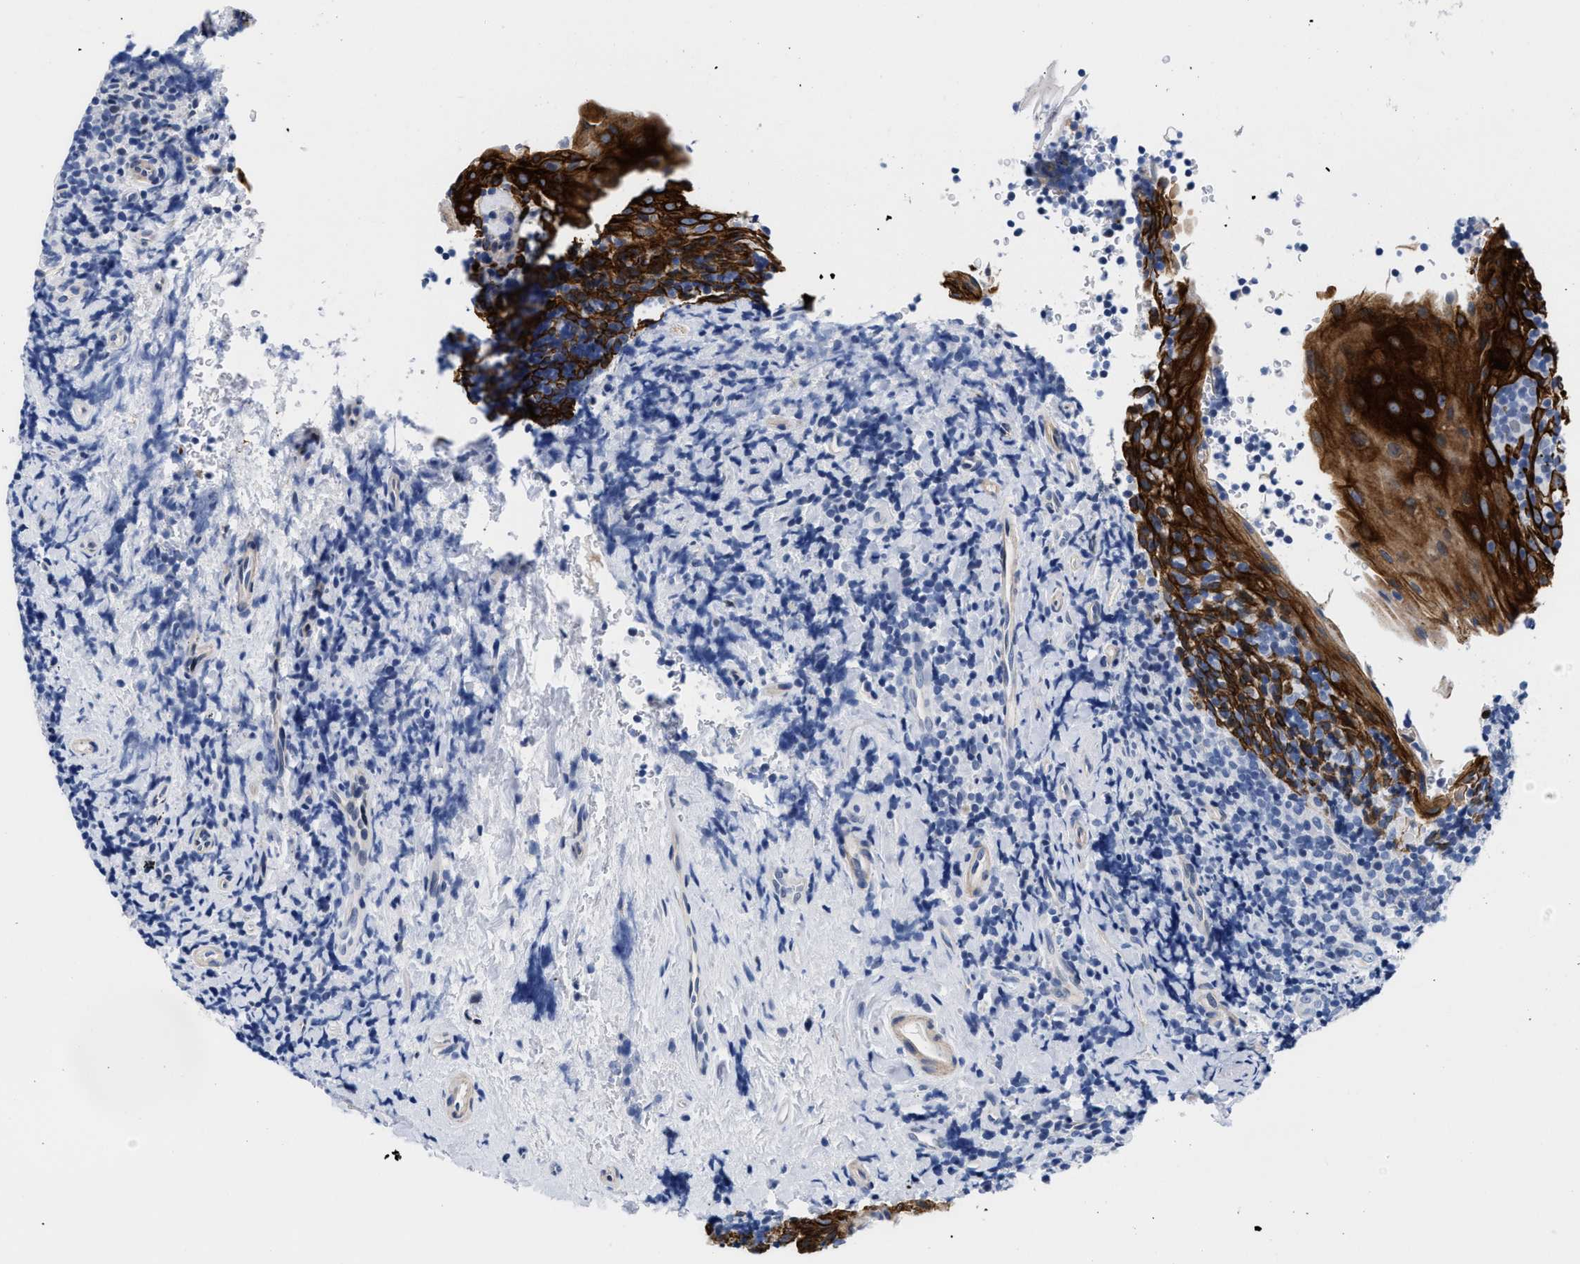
{"staining": {"intensity": "negative", "quantity": "none", "location": "none"}, "tissue": "tonsil", "cell_type": "Germinal center cells", "image_type": "normal", "snomed": [{"axis": "morphology", "description": "Normal tissue, NOS"}, {"axis": "topography", "description": "Tonsil"}], "caption": "There is no significant staining in germinal center cells of tonsil.", "gene": "TRIM29", "patient": {"sex": "male", "age": 37}}